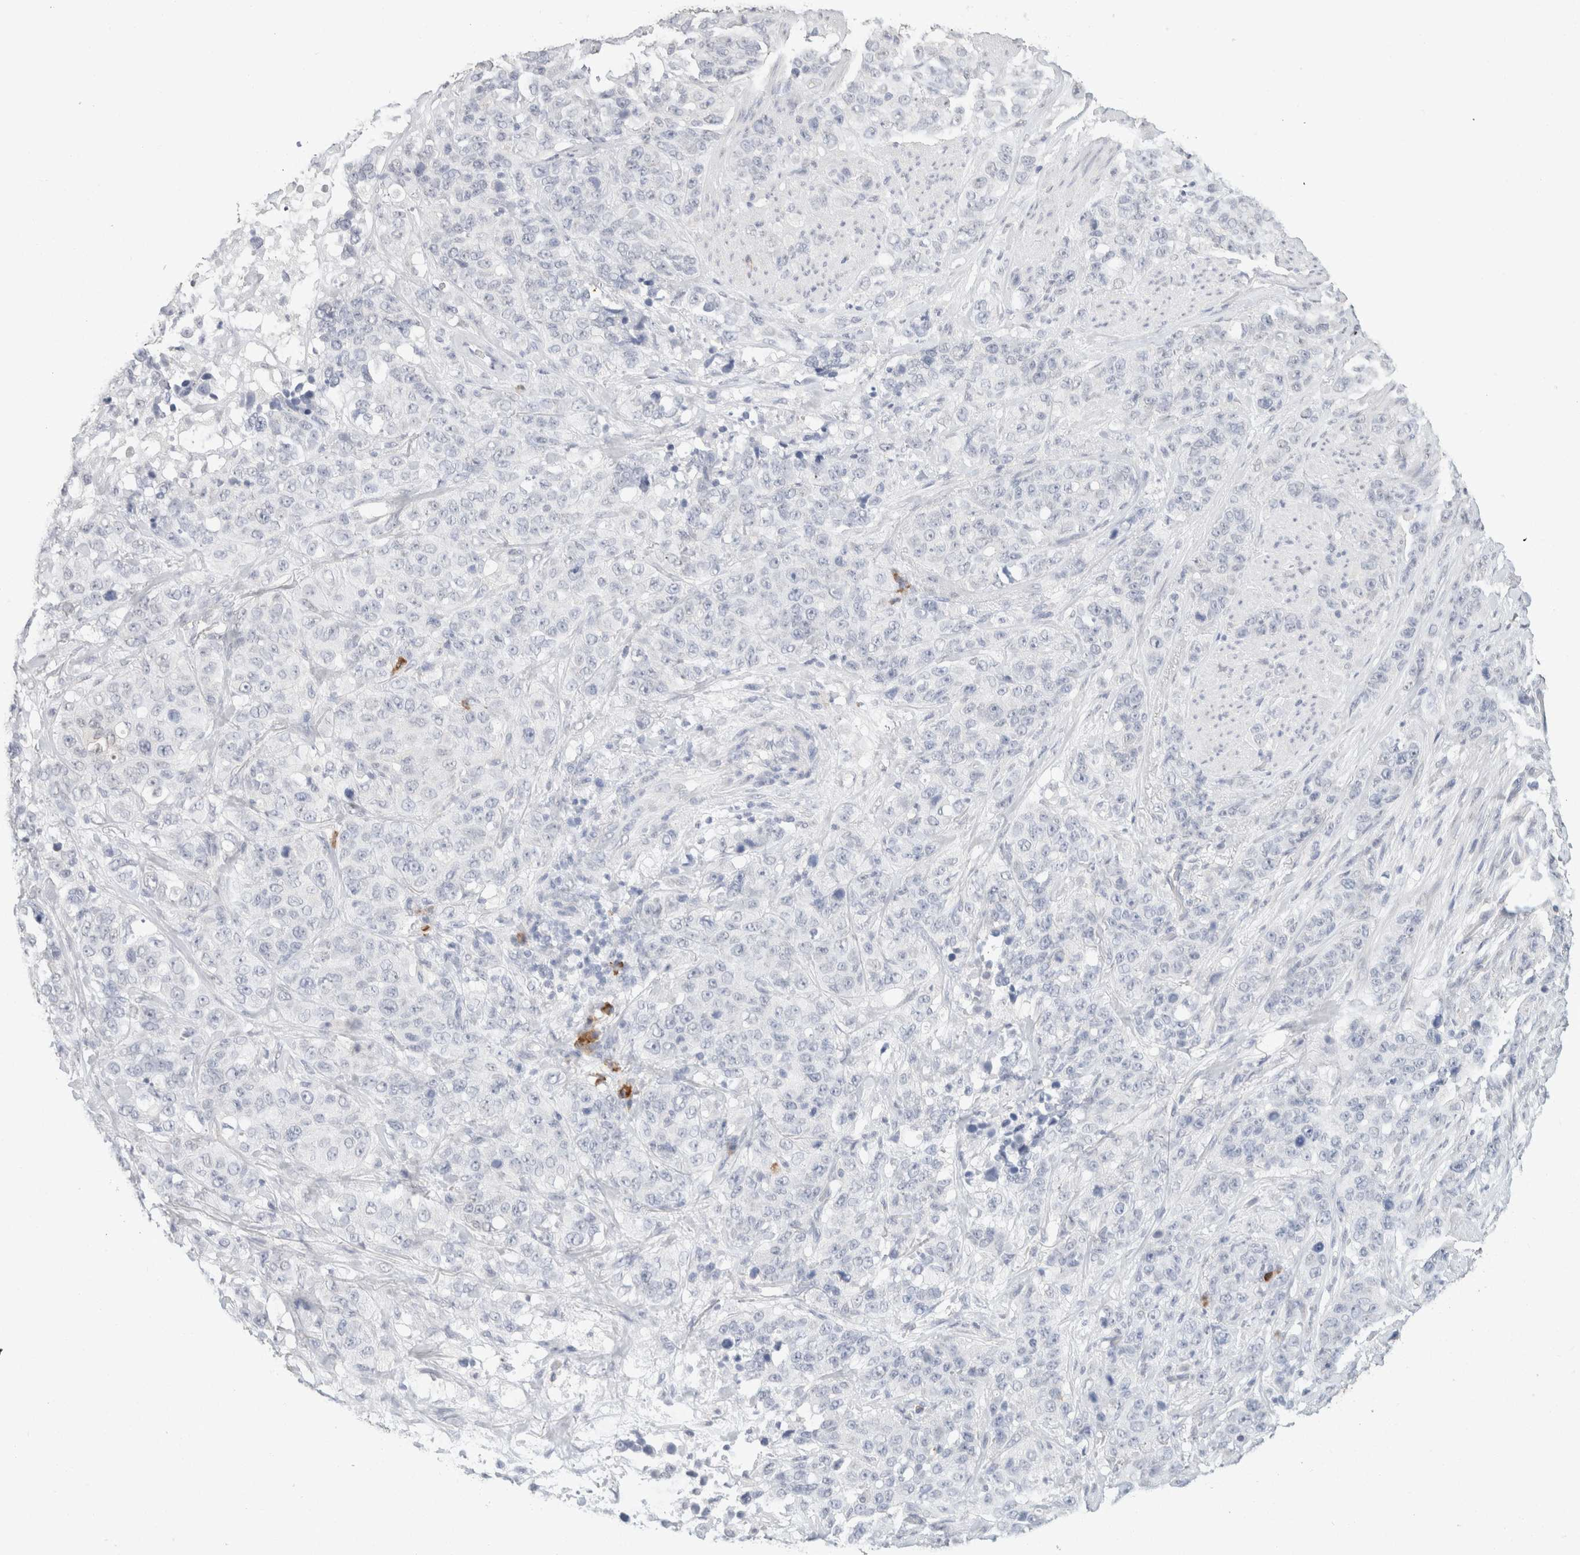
{"staining": {"intensity": "negative", "quantity": "none", "location": "none"}, "tissue": "stomach cancer", "cell_type": "Tumor cells", "image_type": "cancer", "snomed": [{"axis": "morphology", "description": "Adenocarcinoma, NOS"}, {"axis": "topography", "description": "Stomach"}], "caption": "Tumor cells are negative for brown protein staining in adenocarcinoma (stomach).", "gene": "CD80", "patient": {"sex": "male", "age": 48}}